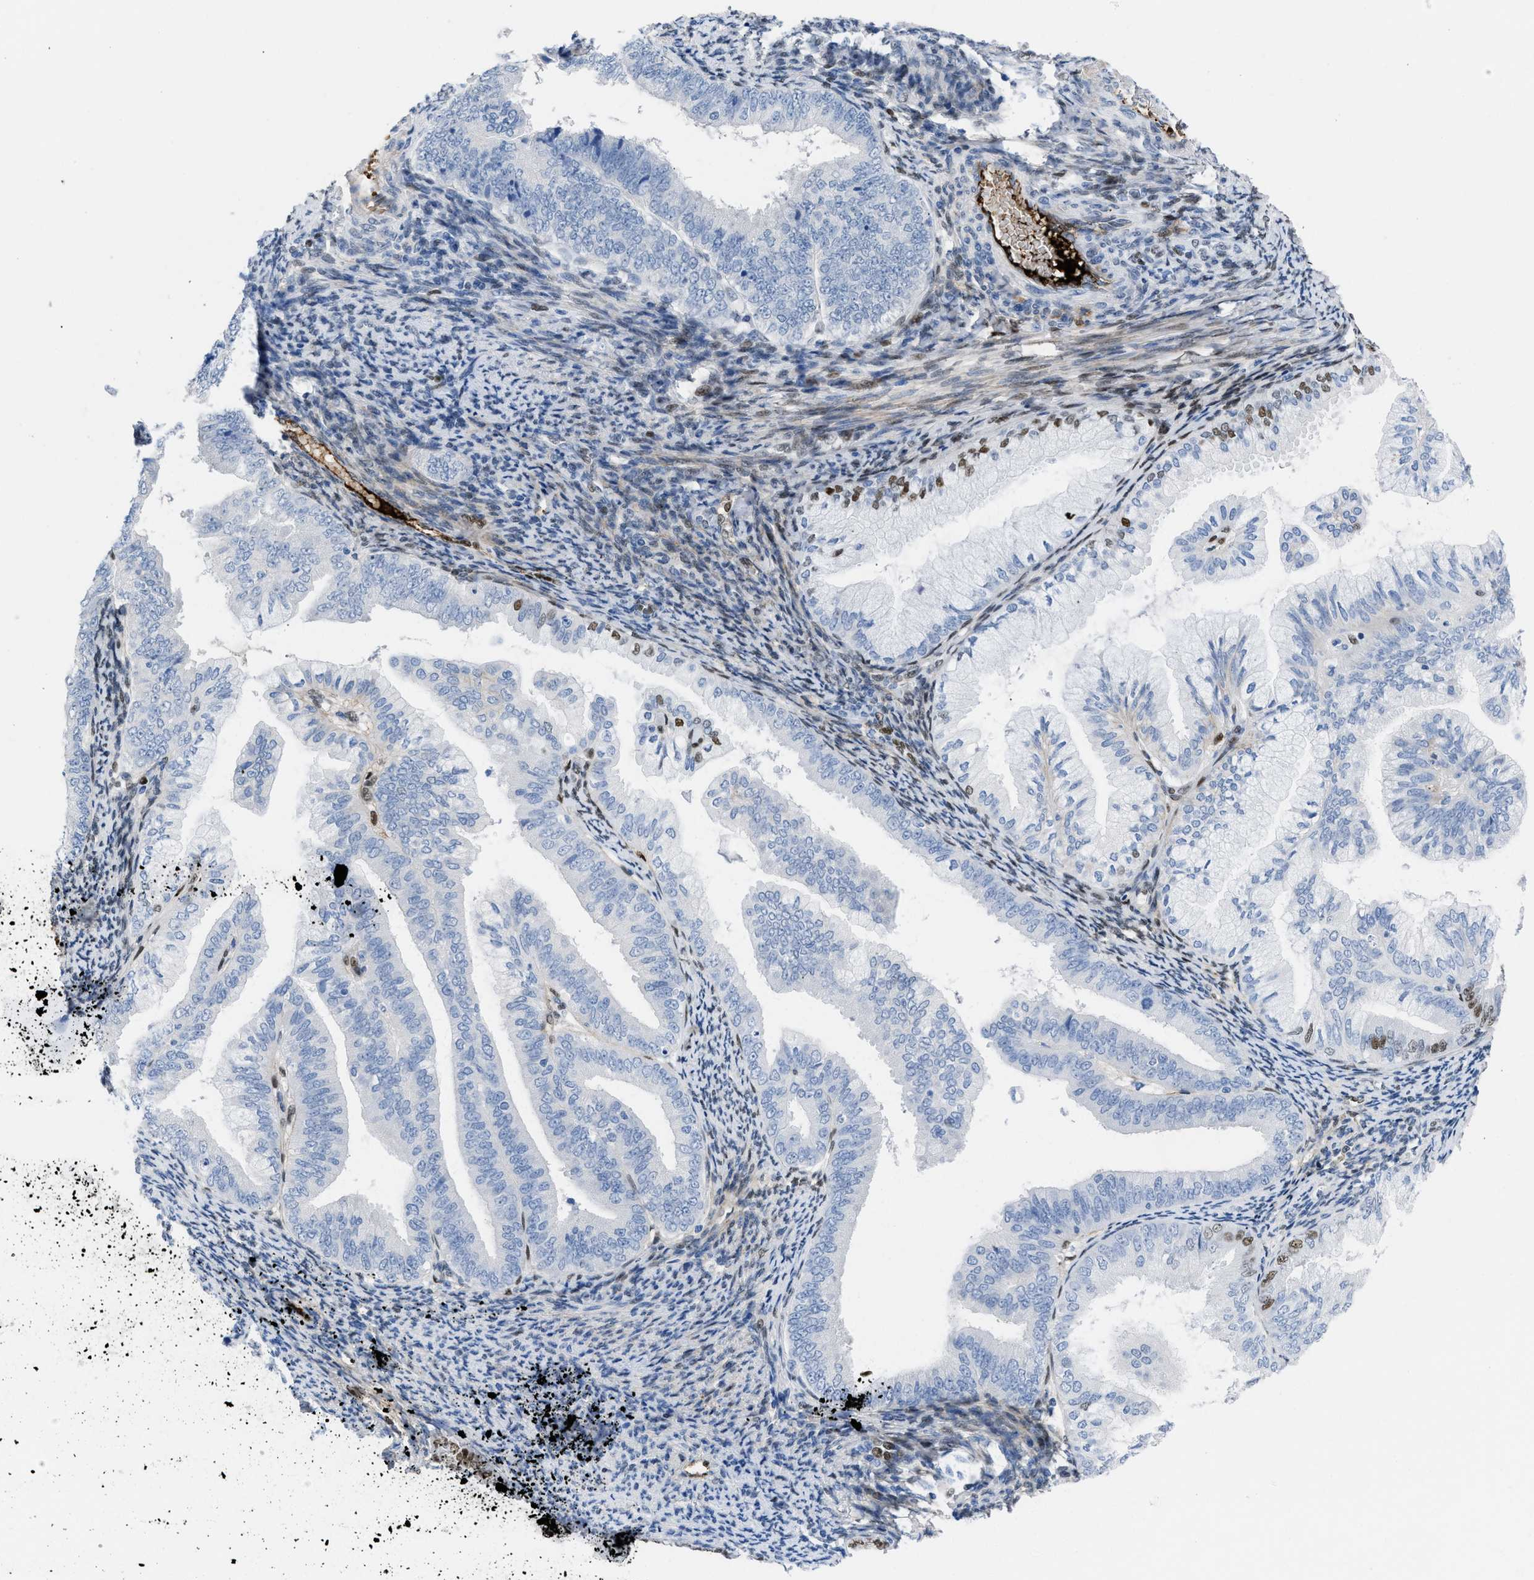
{"staining": {"intensity": "moderate", "quantity": "<25%", "location": "nuclear"}, "tissue": "endometrial cancer", "cell_type": "Tumor cells", "image_type": "cancer", "snomed": [{"axis": "morphology", "description": "Adenocarcinoma, NOS"}, {"axis": "topography", "description": "Endometrium"}], "caption": "Immunohistochemistry (IHC) staining of endometrial cancer, which exhibits low levels of moderate nuclear staining in about <25% of tumor cells indicating moderate nuclear protein expression. The staining was performed using DAB (brown) for protein detection and nuclei were counterstained in hematoxylin (blue).", "gene": "LEF1", "patient": {"sex": "female", "age": 63}}